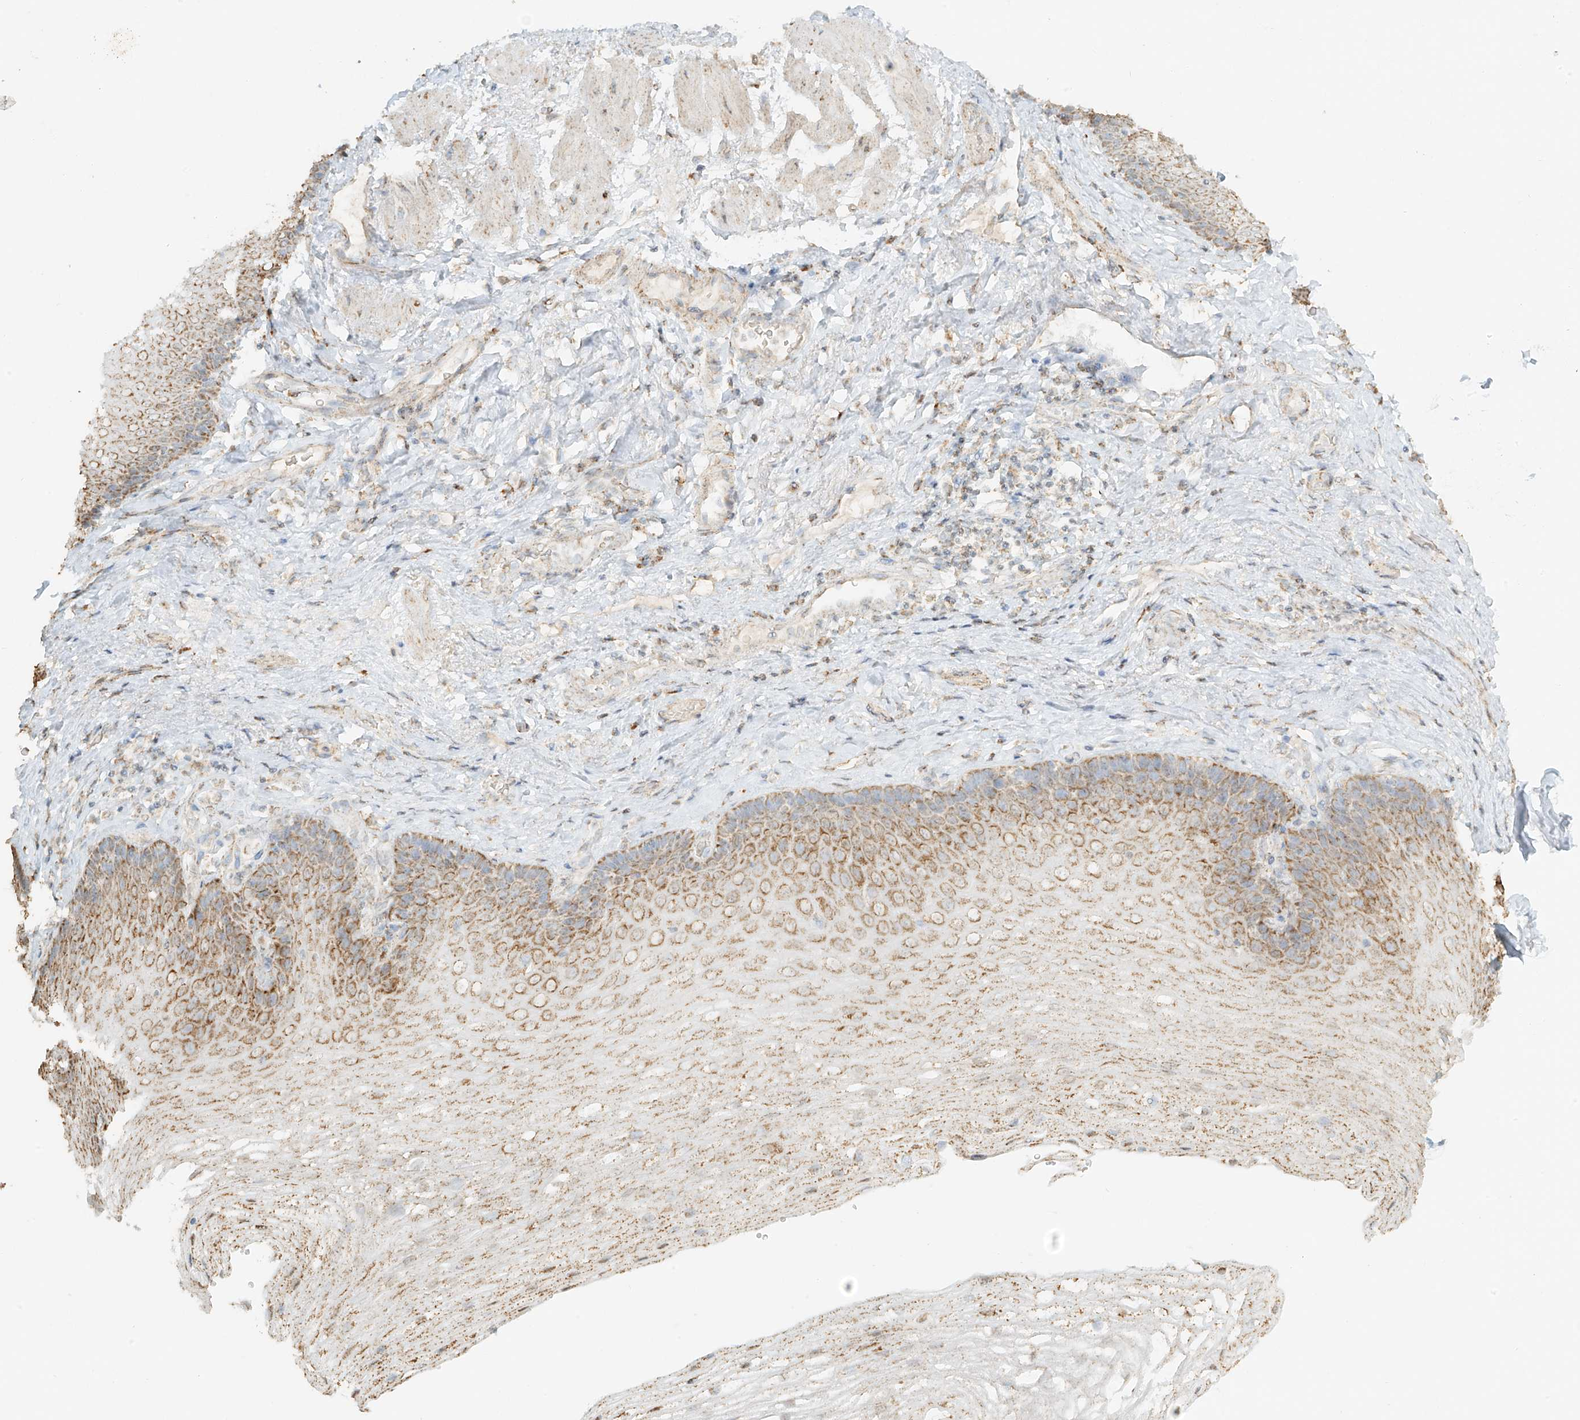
{"staining": {"intensity": "moderate", "quantity": "25%-75%", "location": "cytoplasmic/membranous"}, "tissue": "esophagus", "cell_type": "Squamous epithelial cells", "image_type": "normal", "snomed": [{"axis": "morphology", "description": "Normal tissue, NOS"}, {"axis": "topography", "description": "Esophagus"}], "caption": "Esophagus was stained to show a protein in brown. There is medium levels of moderate cytoplasmic/membranous staining in about 25%-75% of squamous epithelial cells. Nuclei are stained in blue.", "gene": "MIPEP", "patient": {"sex": "female", "age": 66}}